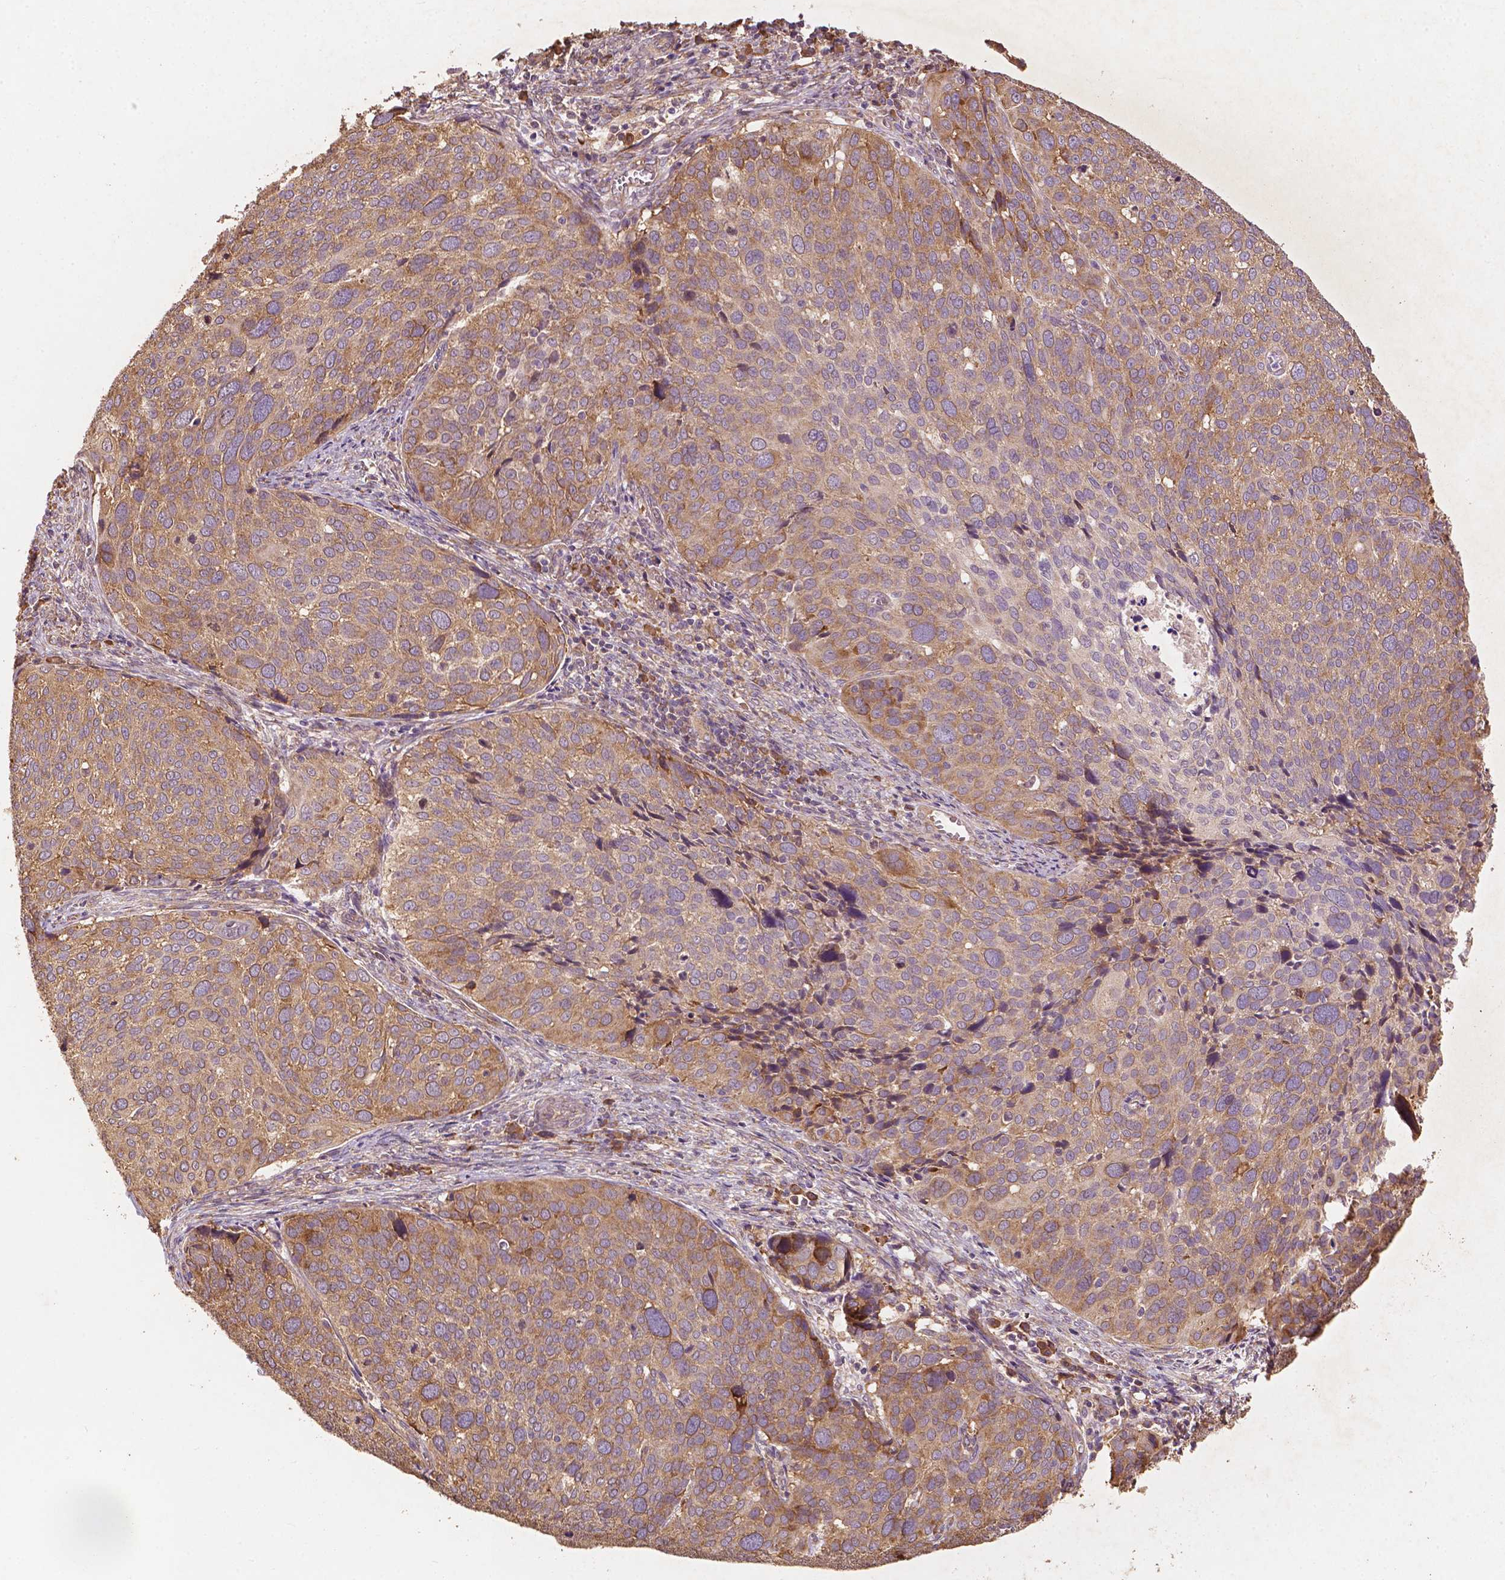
{"staining": {"intensity": "moderate", "quantity": "25%-75%", "location": "cytoplasmic/membranous"}, "tissue": "cervical cancer", "cell_type": "Tumor cells", "image_type": "cancer", "snomed": [{"axis": "morphology", "description": "Squamous cell carcinoma, NOS"}, {"axis": "topography", "description": "Cervix"}], "caption": "Immunohistochemical staining of cervical cancer (squamous cell carcinoma) shows medium levels of moderate cytoplasmic/membranous expression in approximately 25%-75% of tumor cells.", "gene": "G3BP1", "patient": {"sex": "female", "age": 39}}